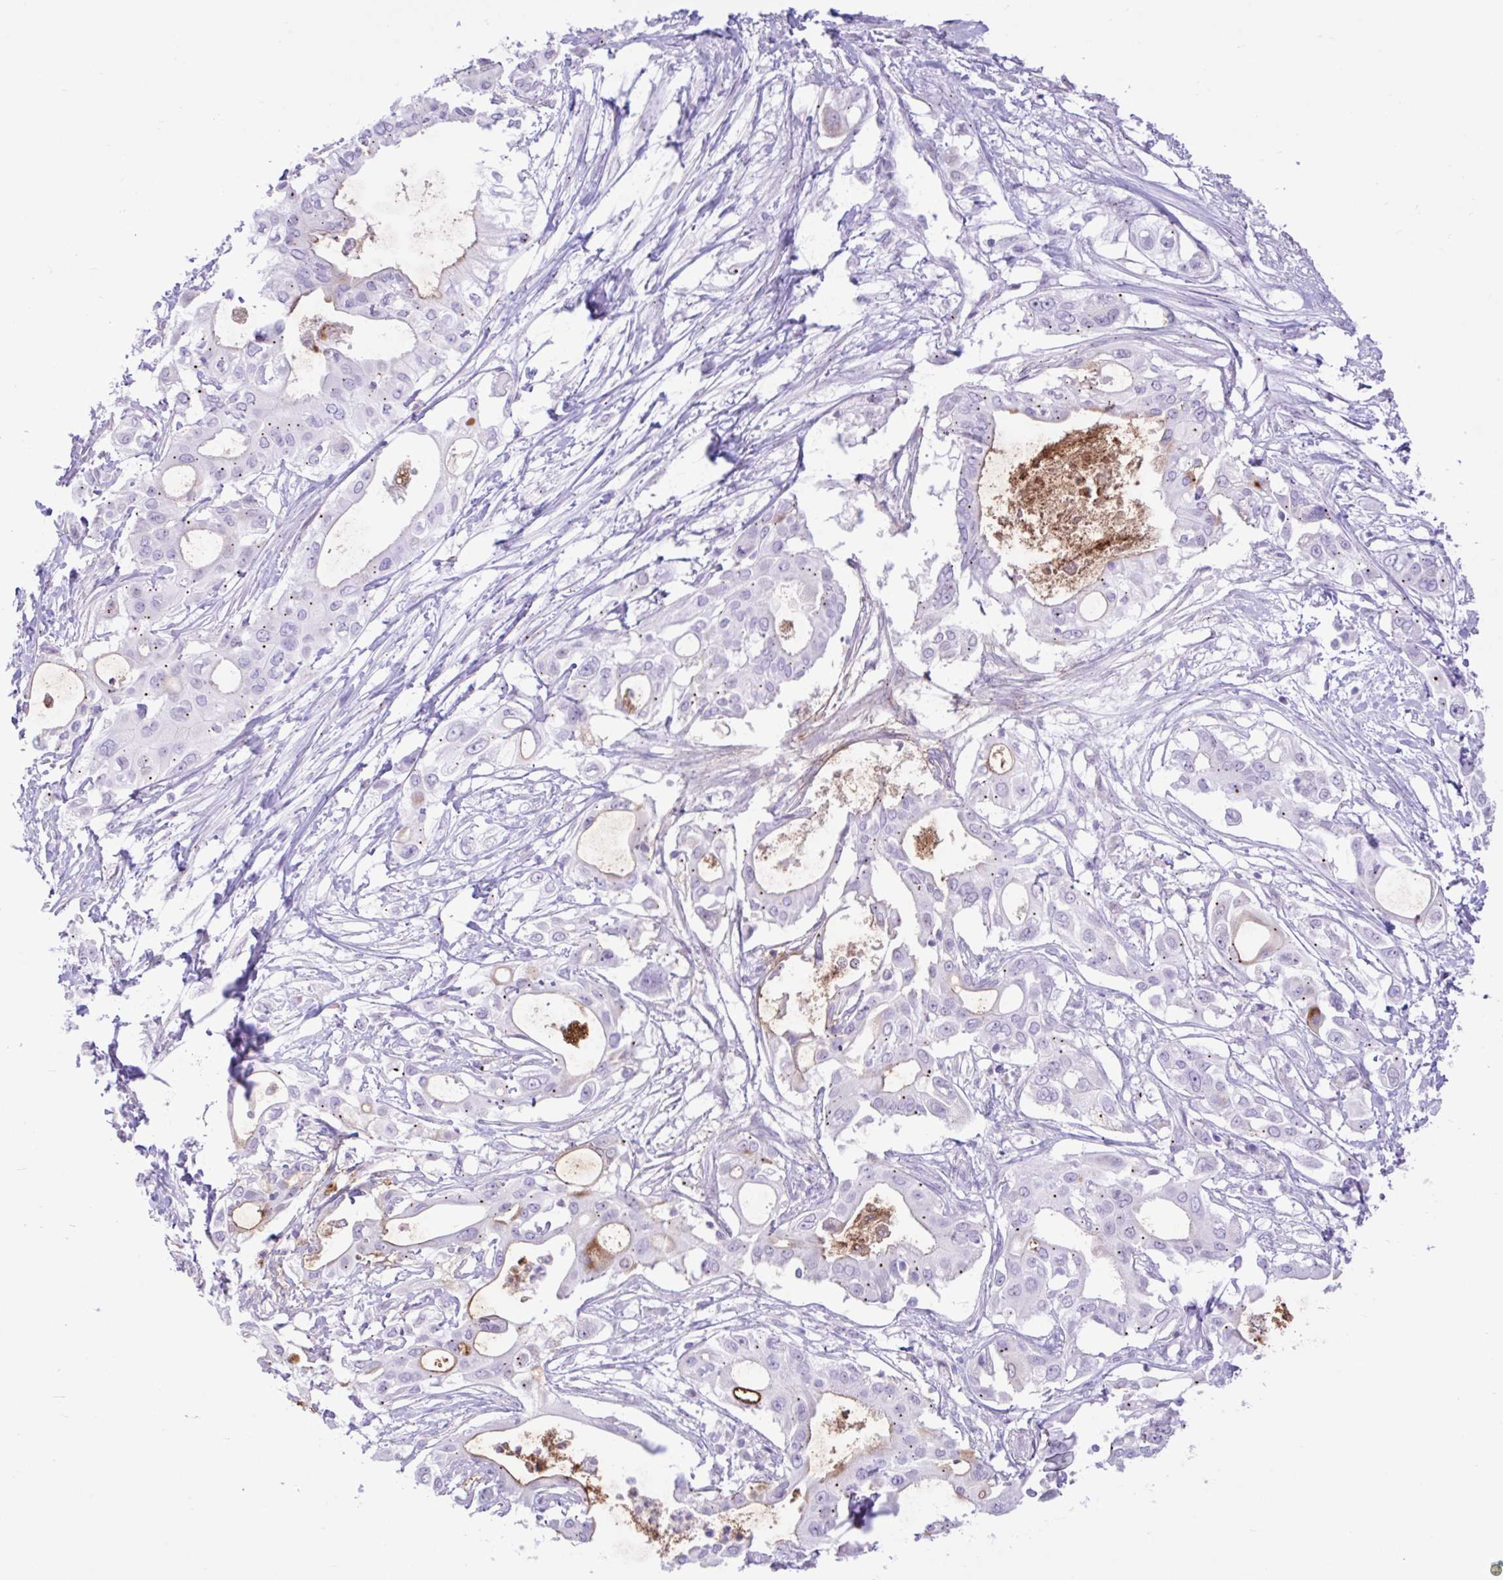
{"staining": {"intensity": "moderate", "quantity": "<25%", "location": "cytoplasmic/membranous"}, "tissue": "pancreatic cancer", "cell_type": "Tumor cells", "image_type": "cancer", "snomed": [{"axis": "morphology", "description": "Adenocarcinoma, NOS"}, {"axis": "topography", "description": "Pancreas"}], "caption": "Pancreatic adenocarcinoma stained with IHC shows moderate cytoplasmic/membranous staining in about <25% of tumor cells.", "gene": "REEP1", "patient": {"sex": "female", "age": 68}}